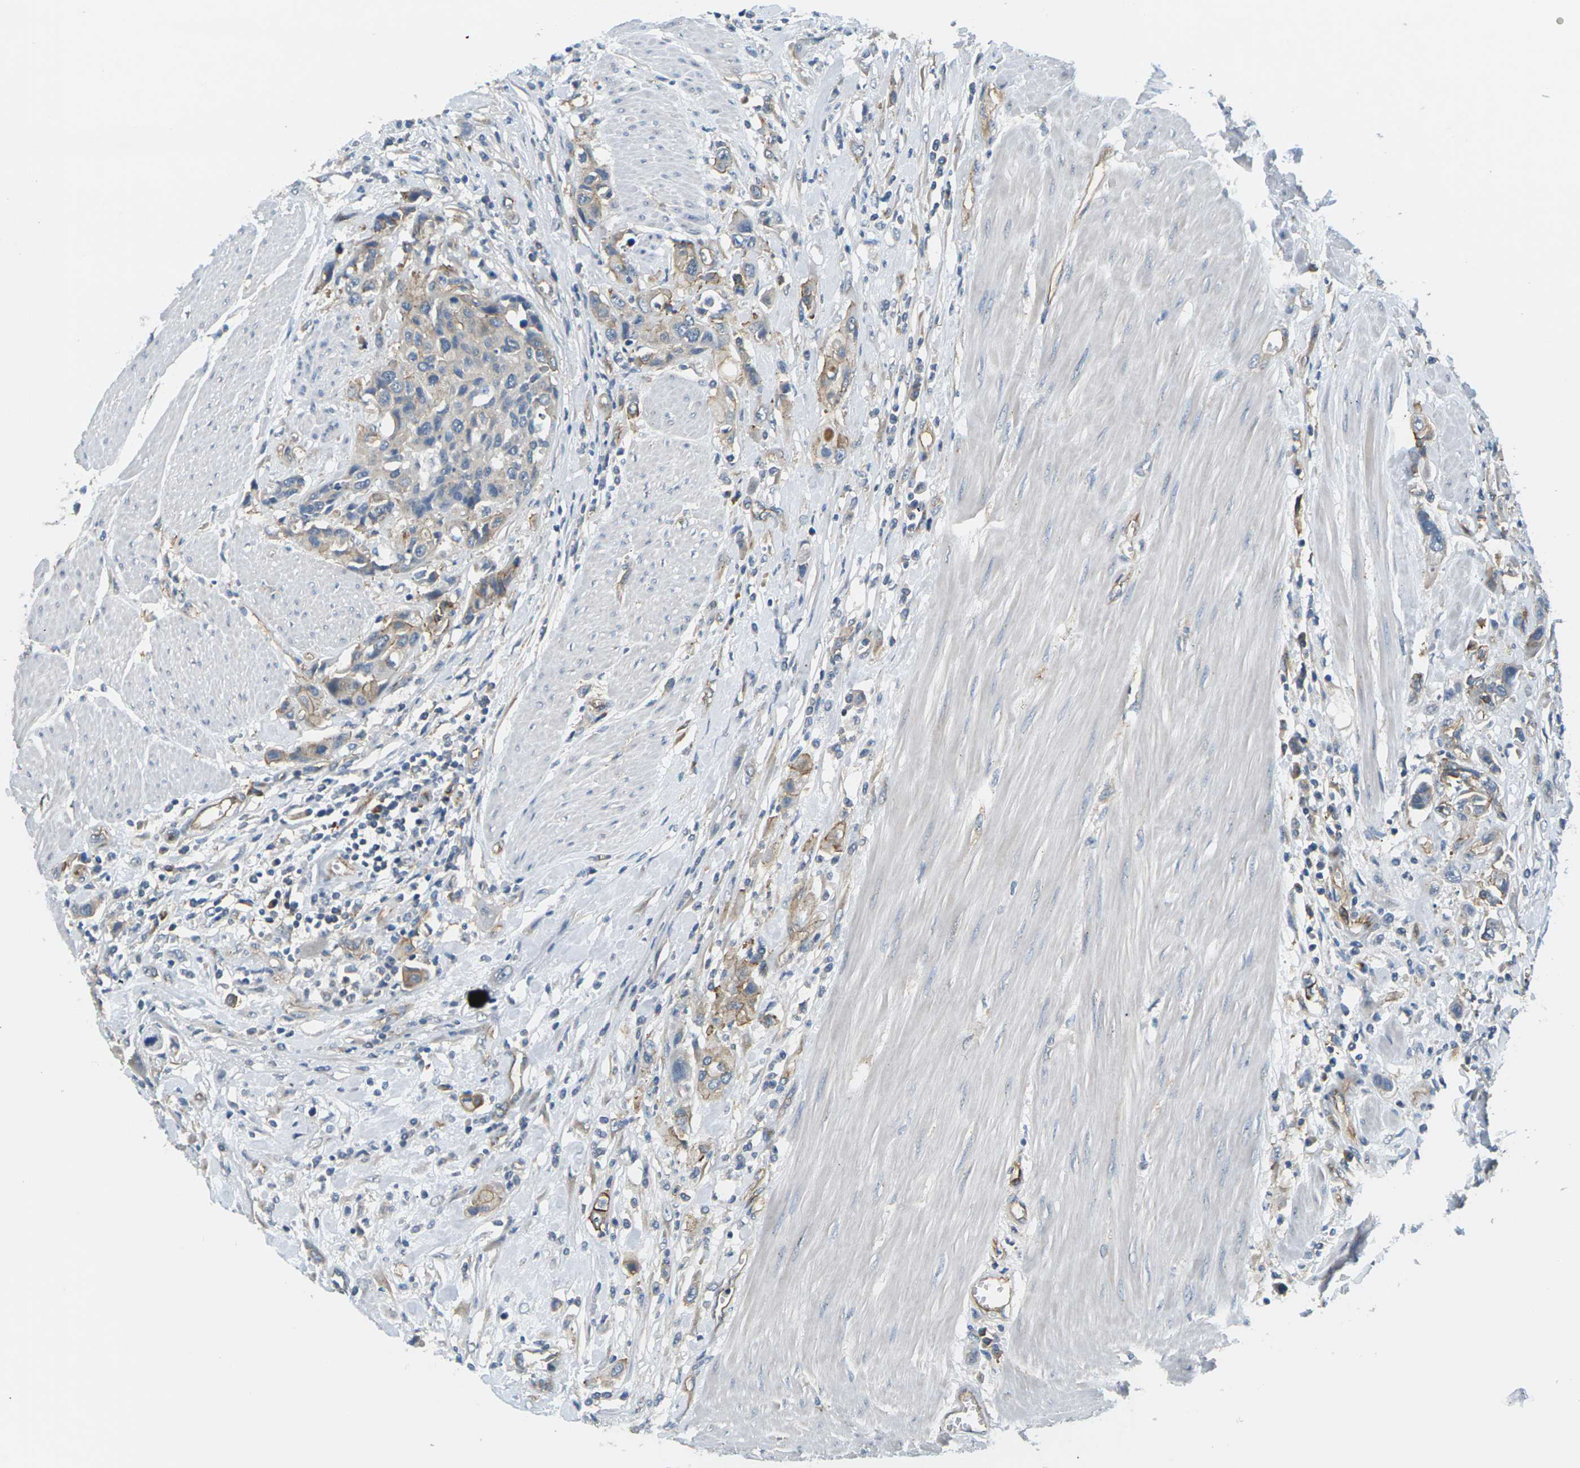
{"staining": {"intensity": "weak", "quantity": "<25%", "location": "cytoplasmic/membranous"}, "tissue": "urothelial cancer", "cell_type": "Tumor cells", "image_type": "cancer", "snomed": [{"axis": "morphology", "description": "Urothelial carcinoma, High grade"}, {"axis": "topography", "description": "Urinary bladder"}], "caption": "Photomicrograph shows no significant protein positivity in tumor cells of urothelial cancer.", "gene": "SLC13A3", "patient": {"sex": "male", "age": 50}}